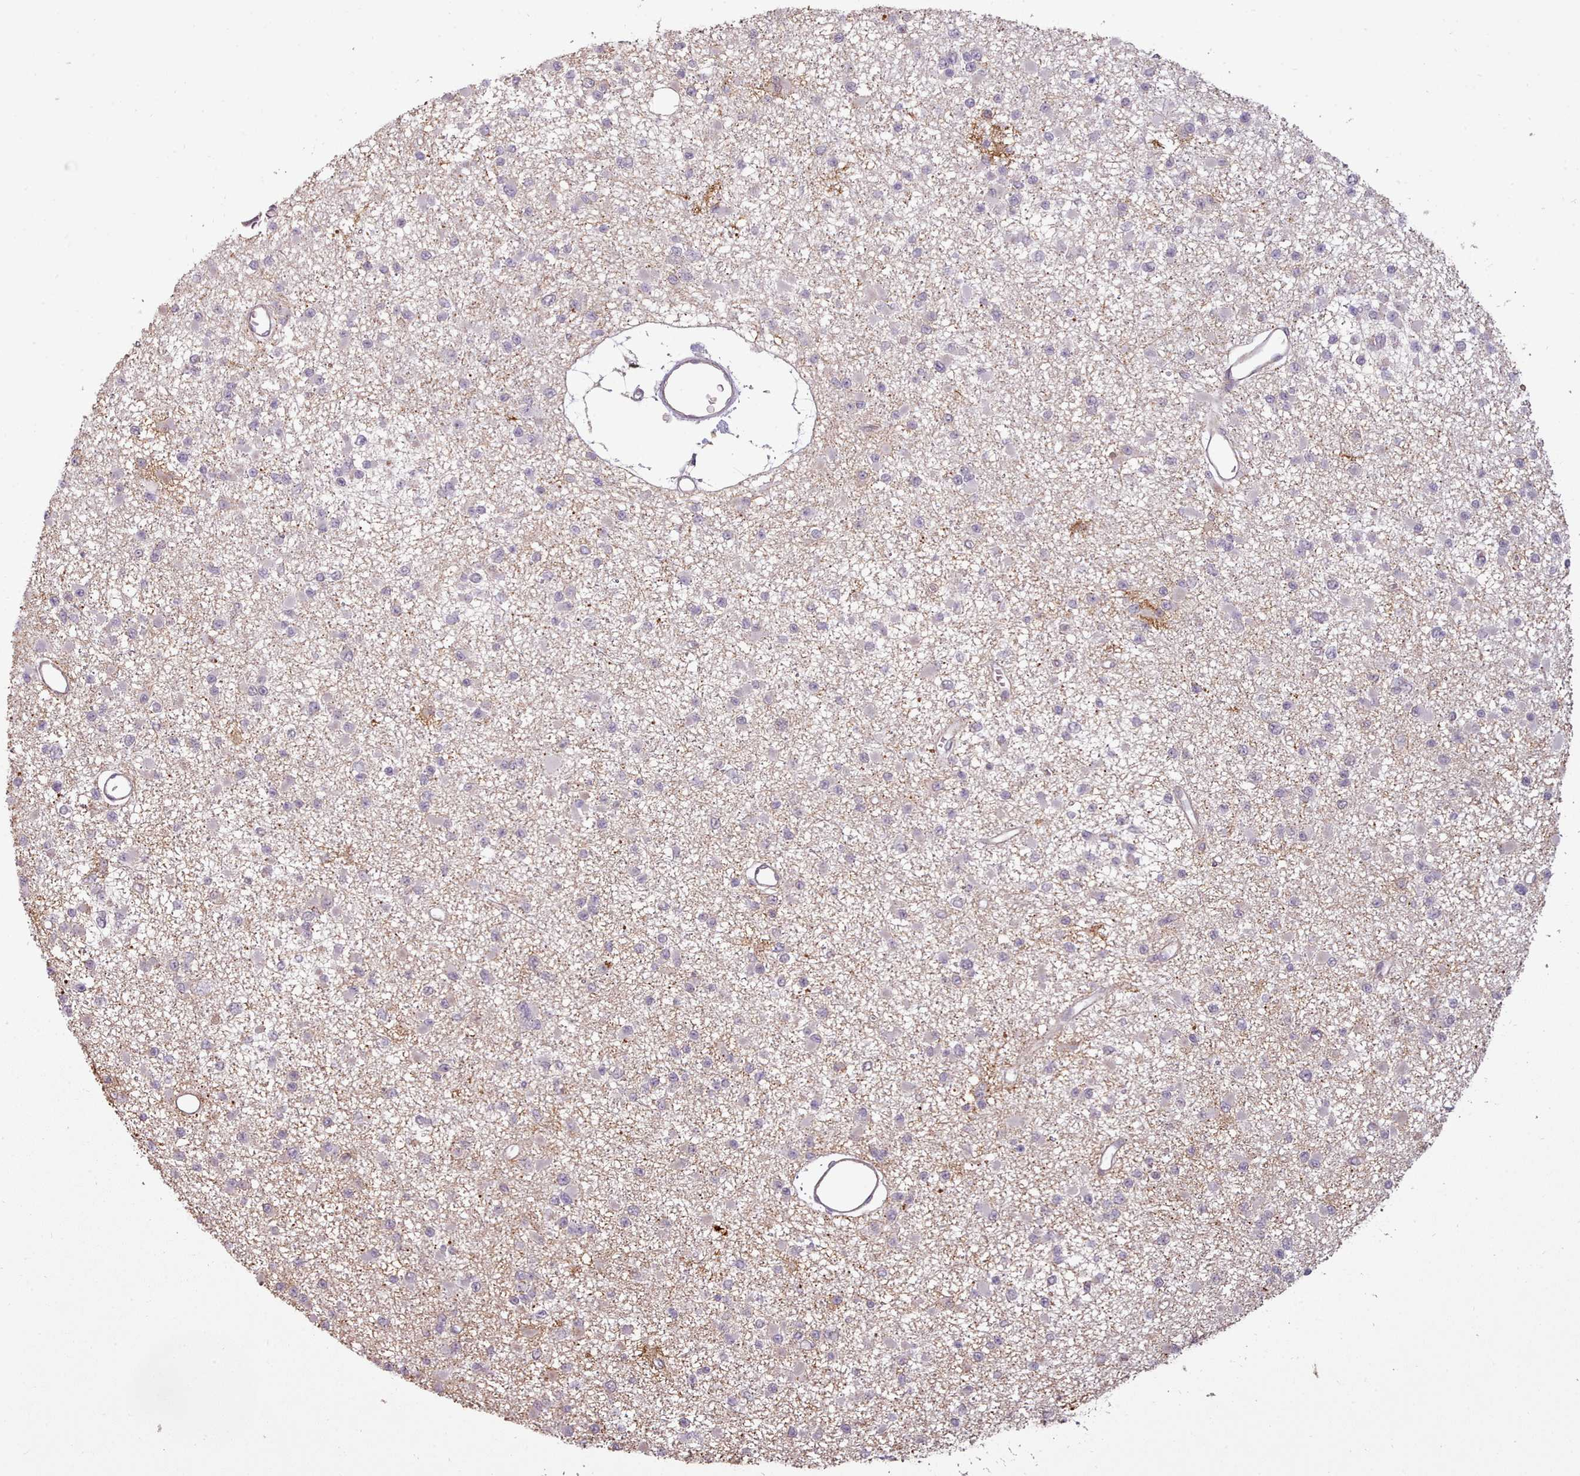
{"staining": {"intensity": "negative", "quantity": "none", "location": "none"}, "tissue": "glioma", "cell_type": "Tumor cells", "image_type": "cancer", "snomed": [{"axis": "morphology", "description": "Glioma, malignant, Low grade"}, {"axis": "topography", "description": "Brain"}], "caption": "DAB immunohistochemical staining of human glioma displays no significant staining in tumor cells.", "gene": "ZMYM4", "patient": {"sex": "female", "age": 22}}